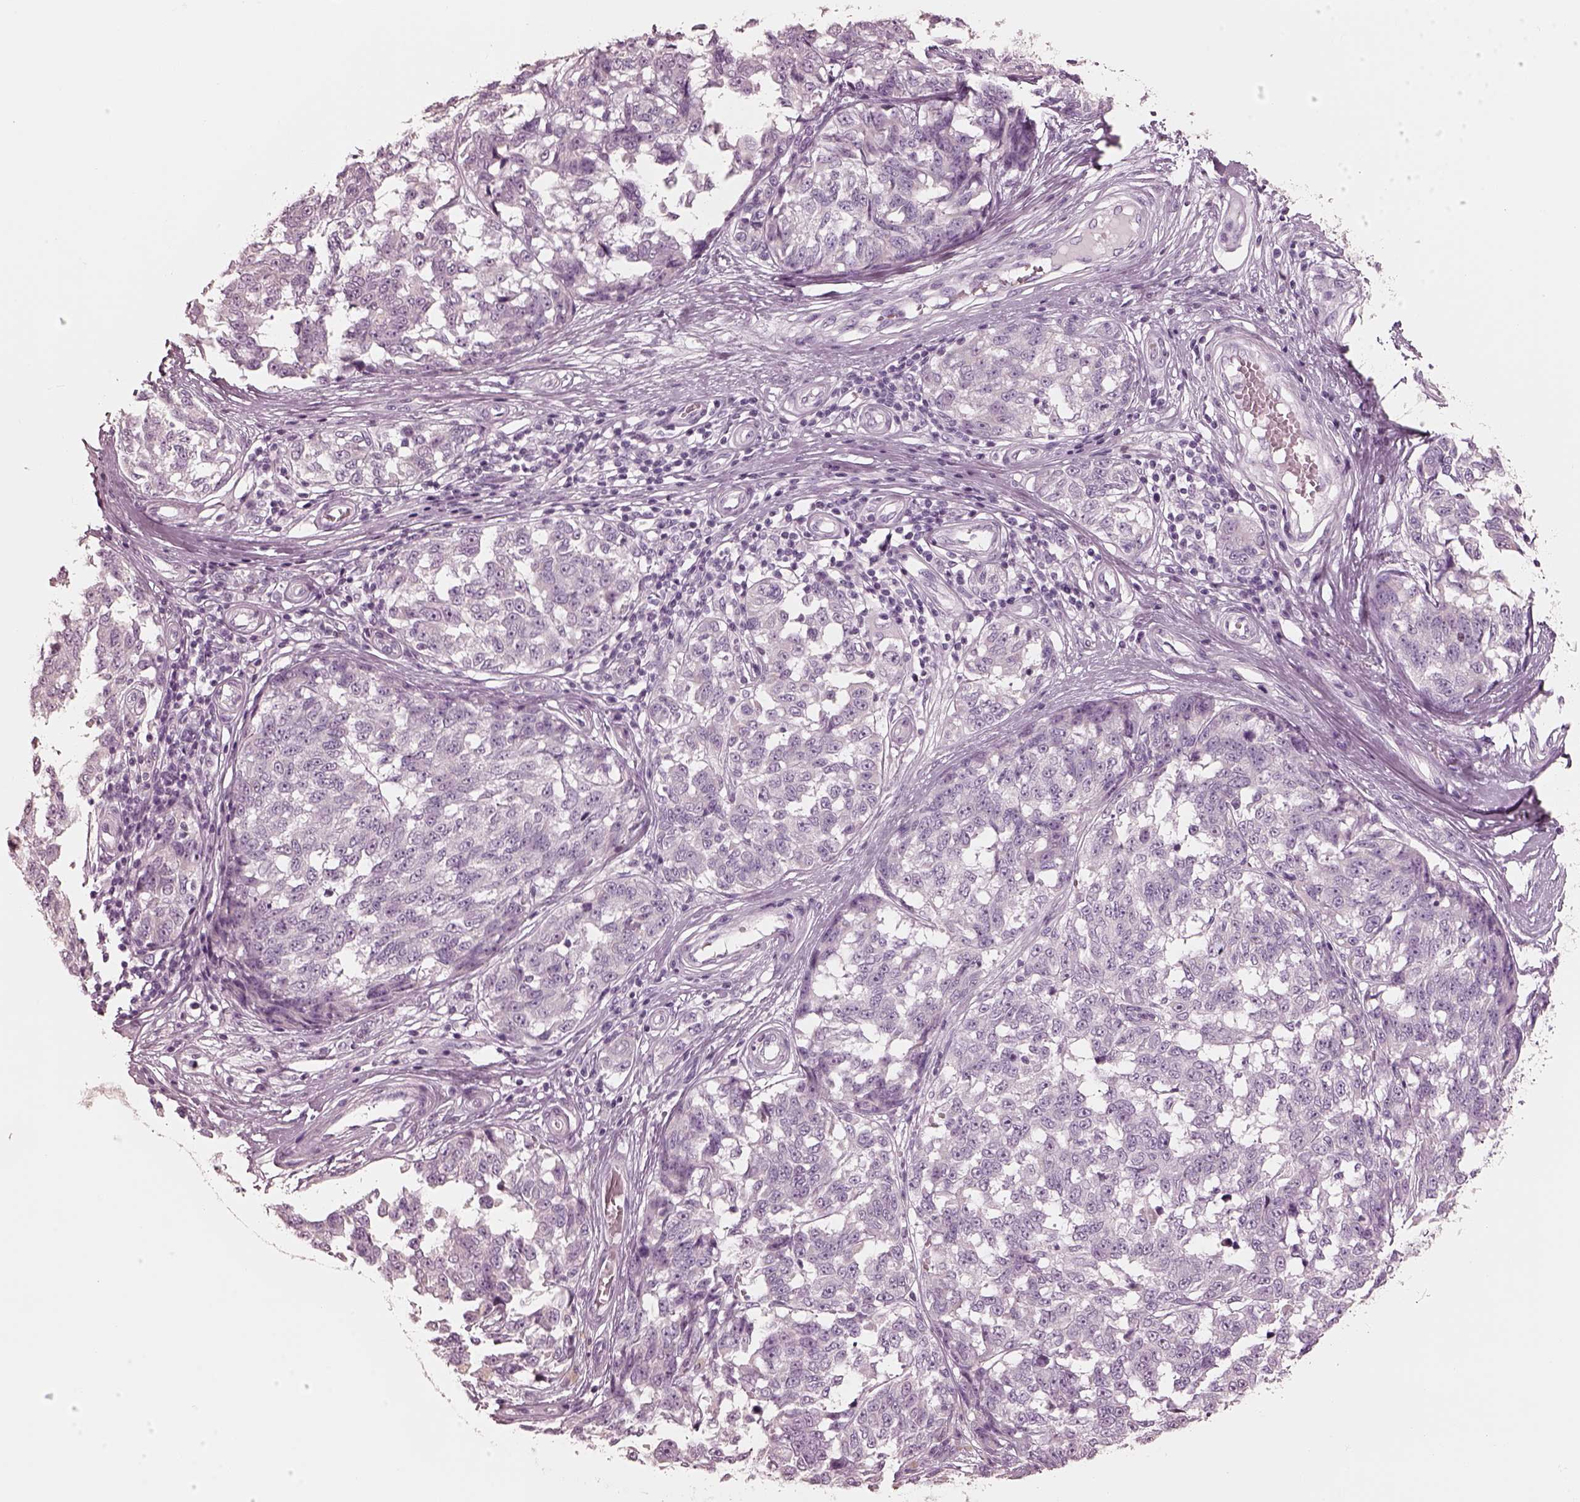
{"staining": {"intensity": "negative", "quantity": "none", "location": "none"}, "tissue": "melanoma", "cell_type": "Tumor cells", "image_type": "cancer", "snomed": [{"axis": "morphology", "description": "Malignant melanoma, NOS"}, {"axis": "topography", "description": "Skin"}], "caption": "The immunohistochemistry histopathology image has no significant positivity in tumor cells of malignant melanoma tissue.", "gene": "PON3", "patient": {"sex": "female", "age": 64}}